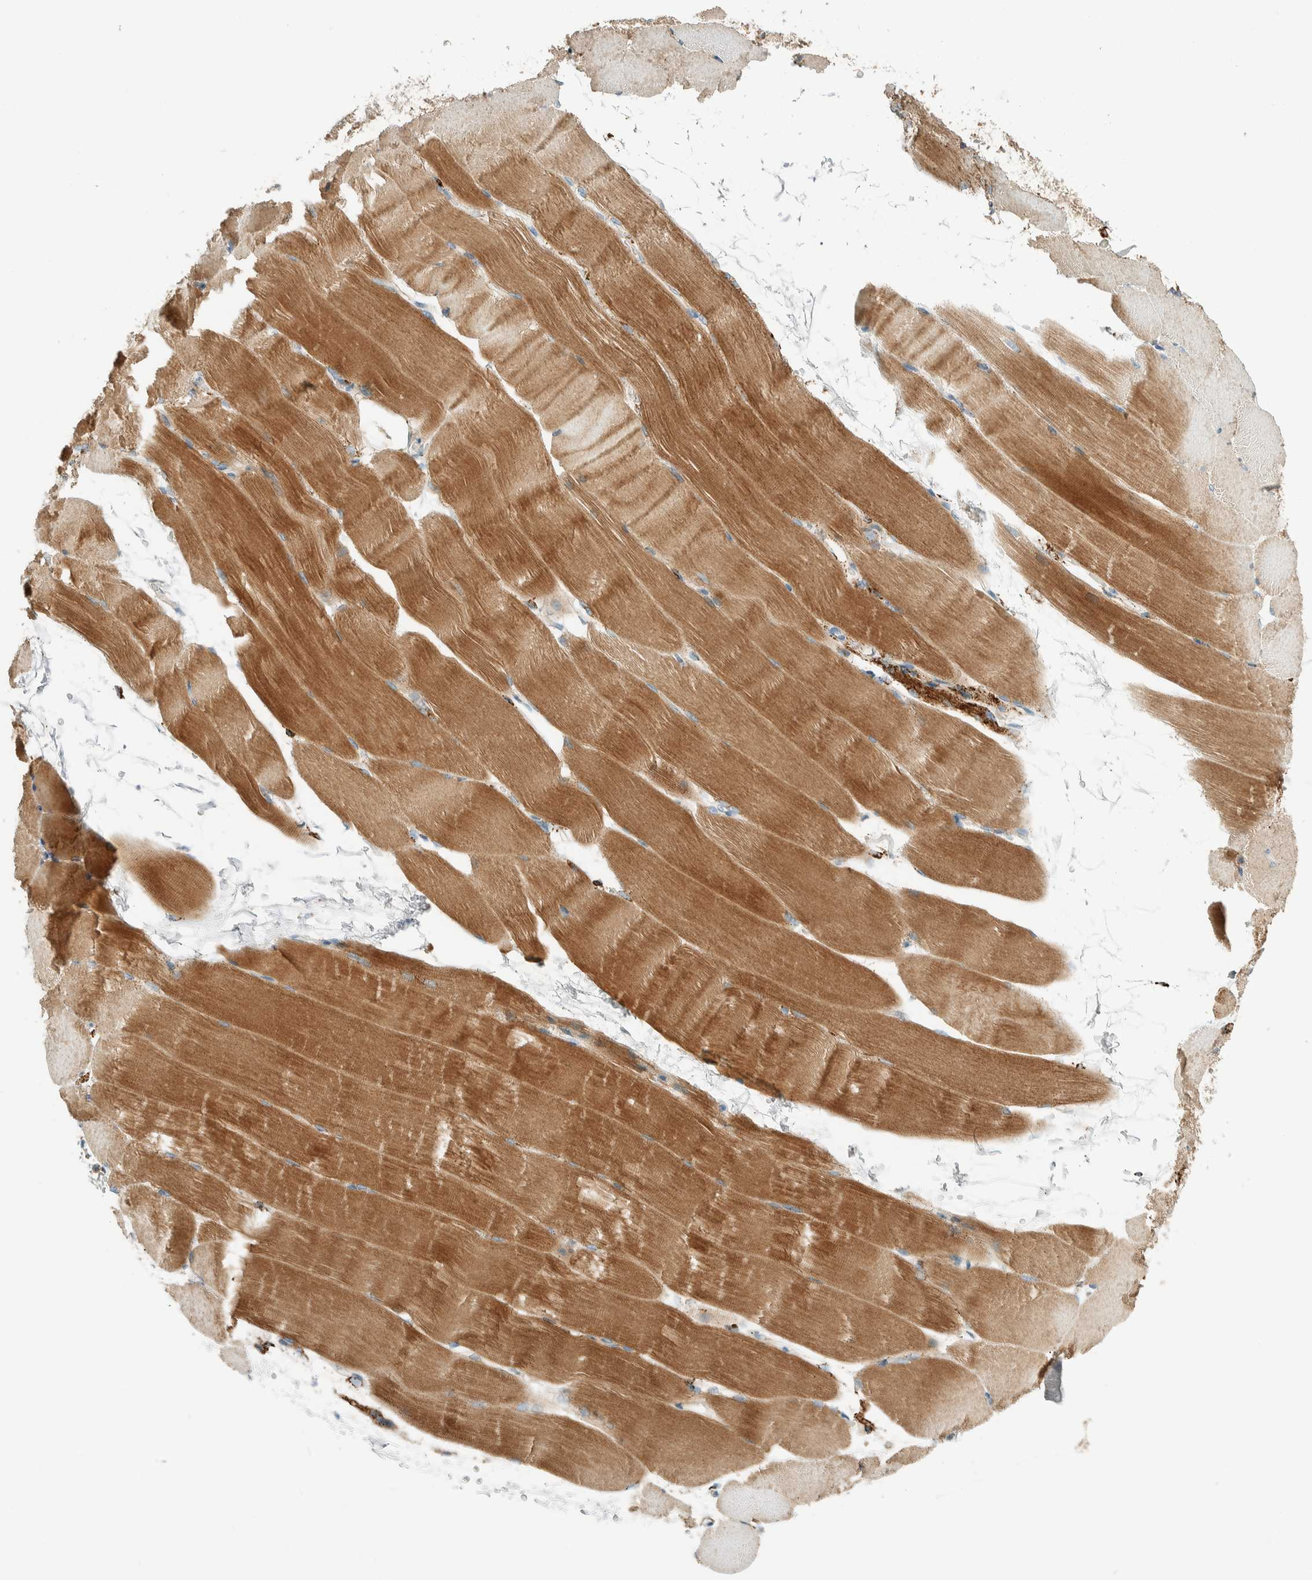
{"staining": {"intensity": "moderate", "quantity": ">75%", "location": "cytoplasmic/membranous"}, "tissue": "skeletal muscle", "cell_type": "Myocytes", "image_type": "normal", "snomed": [{"axis": "morphology", "description": "Normal tissue, NOS"}, {"axis": "topography", "description": "Skeletal muscle"}, {"axis": "topography", "description": "Parathyroid gland"}], "caption": "Brown immunohistochemical staining in normal human skeletal muscle reveals moderate cytoplasmic/membranous positivity in about >75% of myocytes. (IHC, brightfield microscopy, high magnification).", "gene": "SPAG5", "patient": {"sex": "female", "age": 37}}